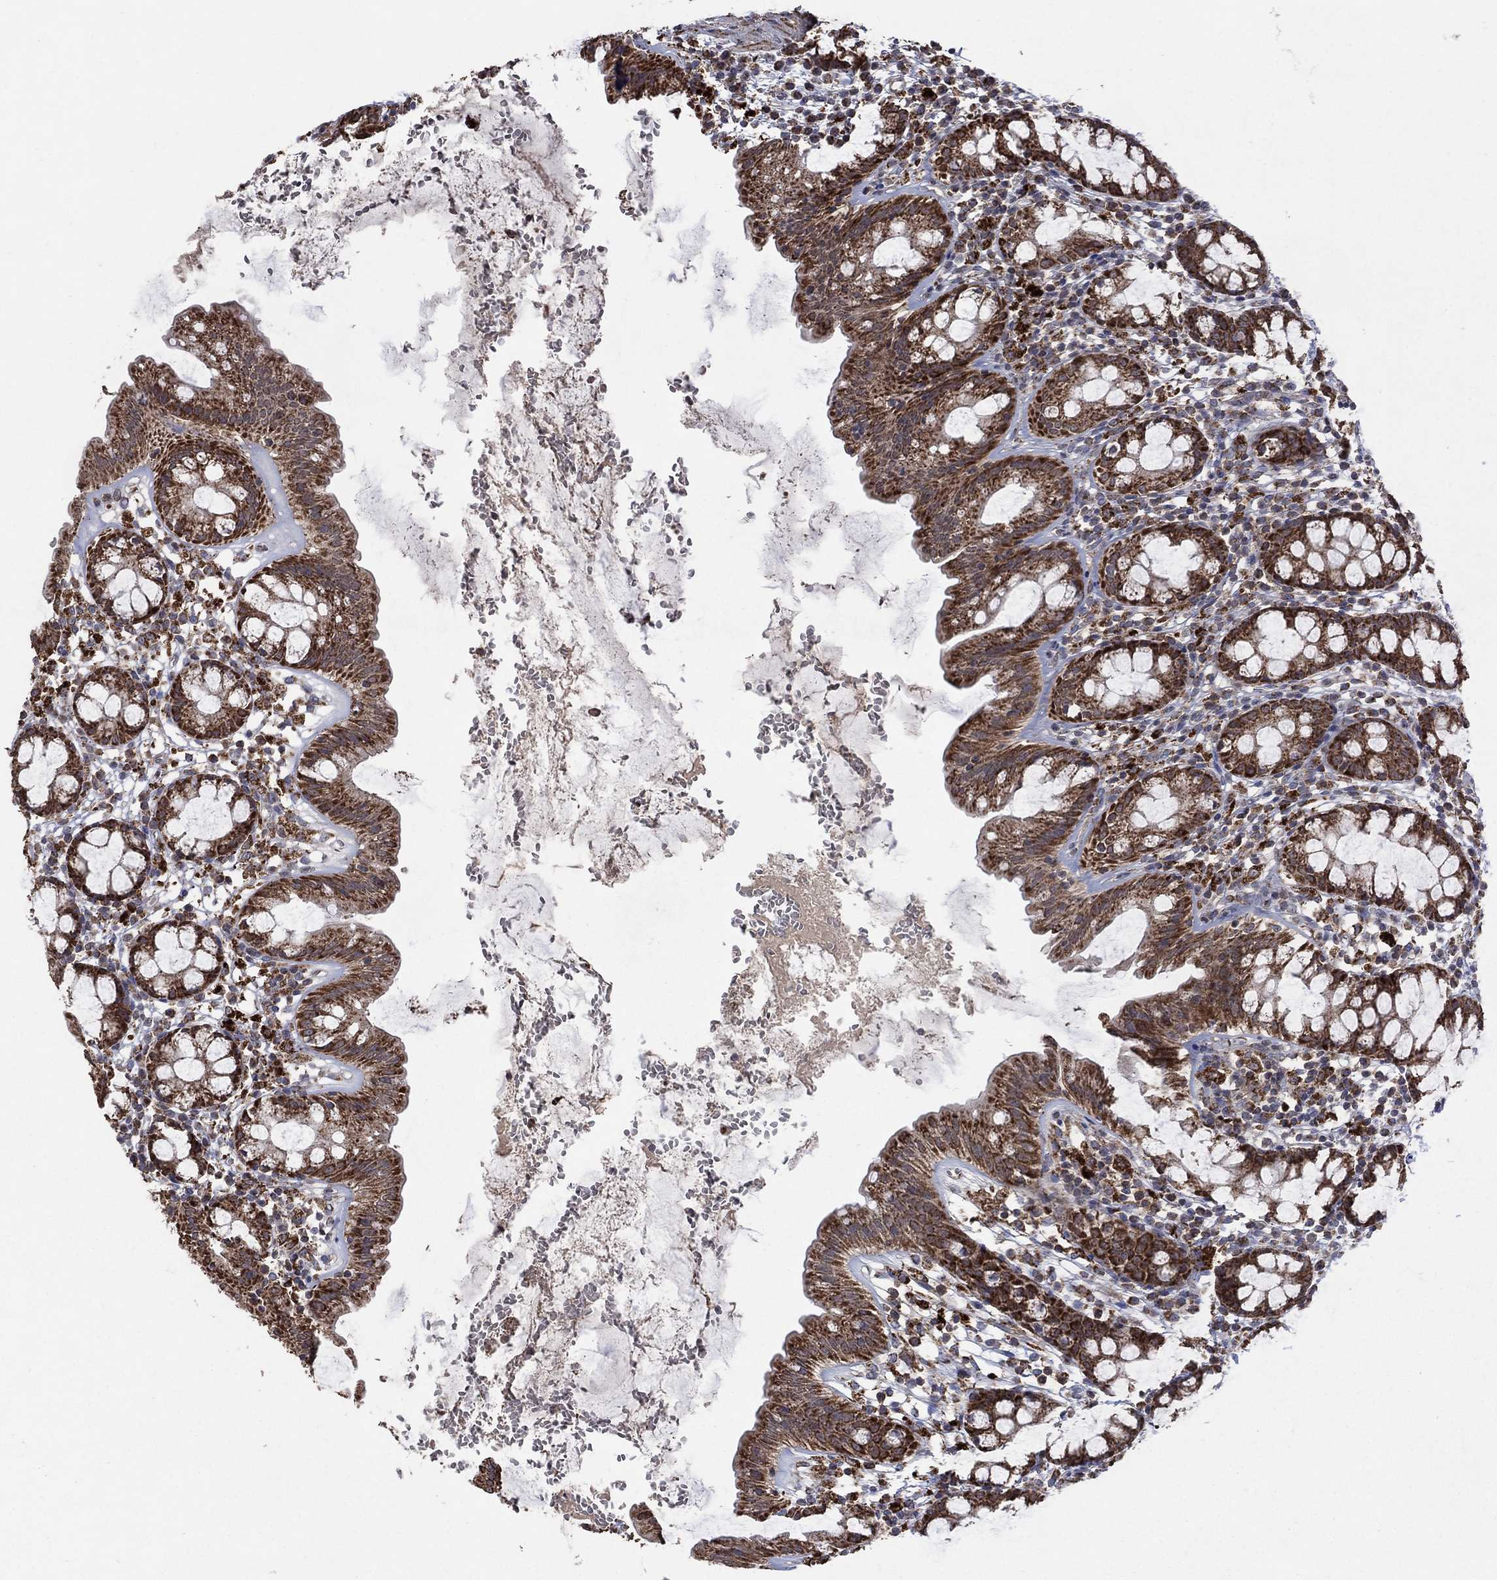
{"staining": {"intensity": "strong", "quantity": ">75%", "location": "cytoplasmic/membranous"}, "tissue": "rectum", "cell_type": "Glandular cells", "image_type": "normal", "snomed": [{"axis": "morphology", "description": "Normal tissue, NOS"}, {"axis": "topography", "description": "Rectum"}], "caption": "Immunohistochemical staining of benign human rectum displays high levels of strong cytoplasmic/membranous positivity in approximately >75% of glandular cells. (DAB IHC, brown staining for protein, blue staining for nuclei).", "gene": "DPH1", "patient": {"sex": "male", "age": 57}}